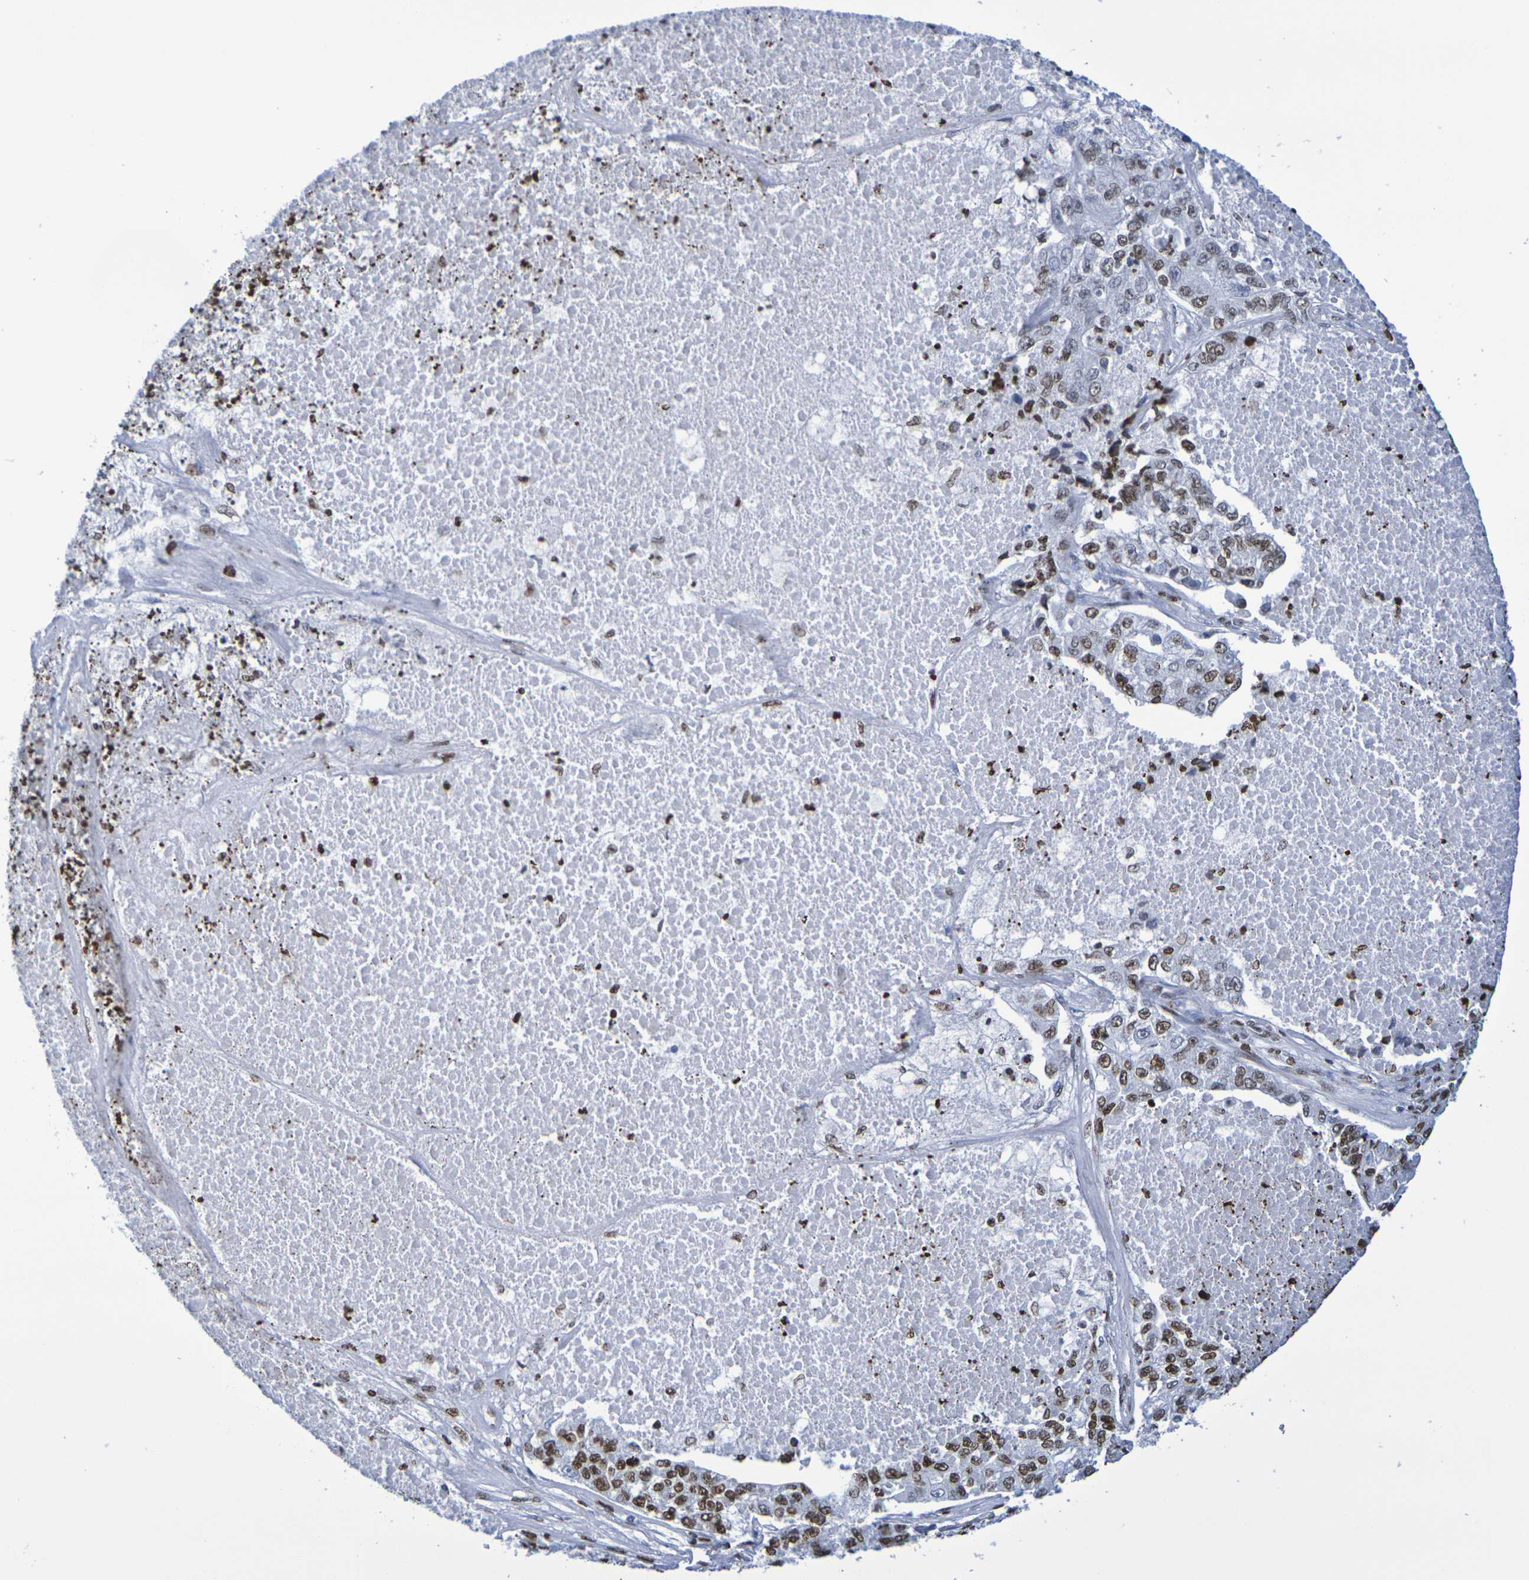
{"staining": {"intensity": "weak", "quantity": ">75%", "location": "nuclear"}, "tissue": "lung cancer", "cell_type": "Tumor cells", "image_type": "cancer", "snomed": [{"axis": "morphology", "description": "Adenocarcinoma, NOS"}, {"axis": "topography", "description": "Lung"}], "caption": "Adenocarcinoma (lung) was stained to show a protein in brown. There is low levels of weak nuclear positivity in about >75% of tumor cells.", "gene": "H1-5", "patient": {"sex": "male", "age": 49}}